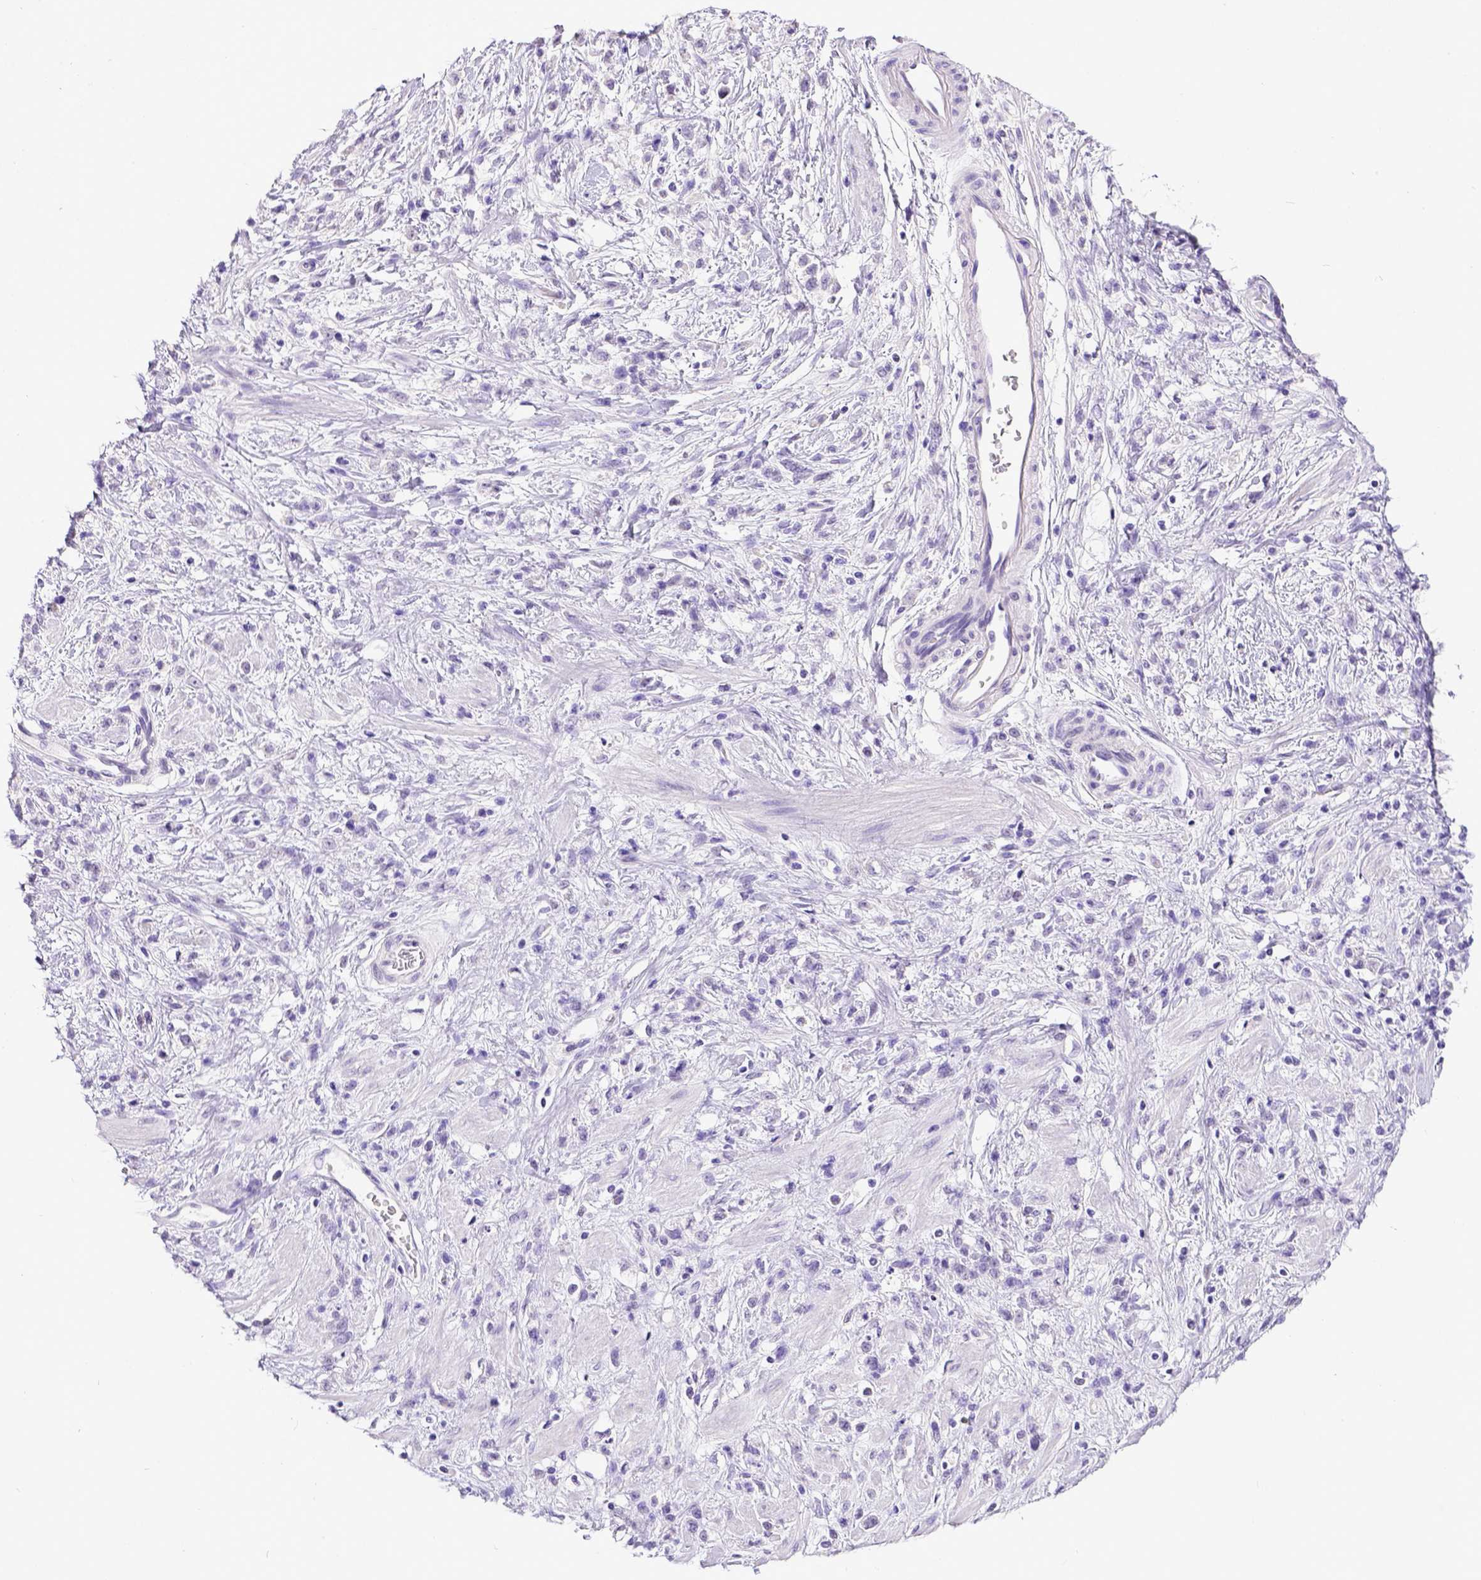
{"staining": {"intensity": "negative", "quantity": "none", "location": "none"}, "tissue": "stomach cancer", "cell_type": "Tumor cells", "image_type": "cancer", "snomed": [{"axis": "morphology", "description": "Adenocarcinoma, NOS"}, {"axis": "topography", "description": "Stomach"}], "caption": "A micrograph of human stomach adenocarcinoma is negative for staining in tumor cells.", "gene": "ESR1", "patient": {"sex": "female", "age": 60}}